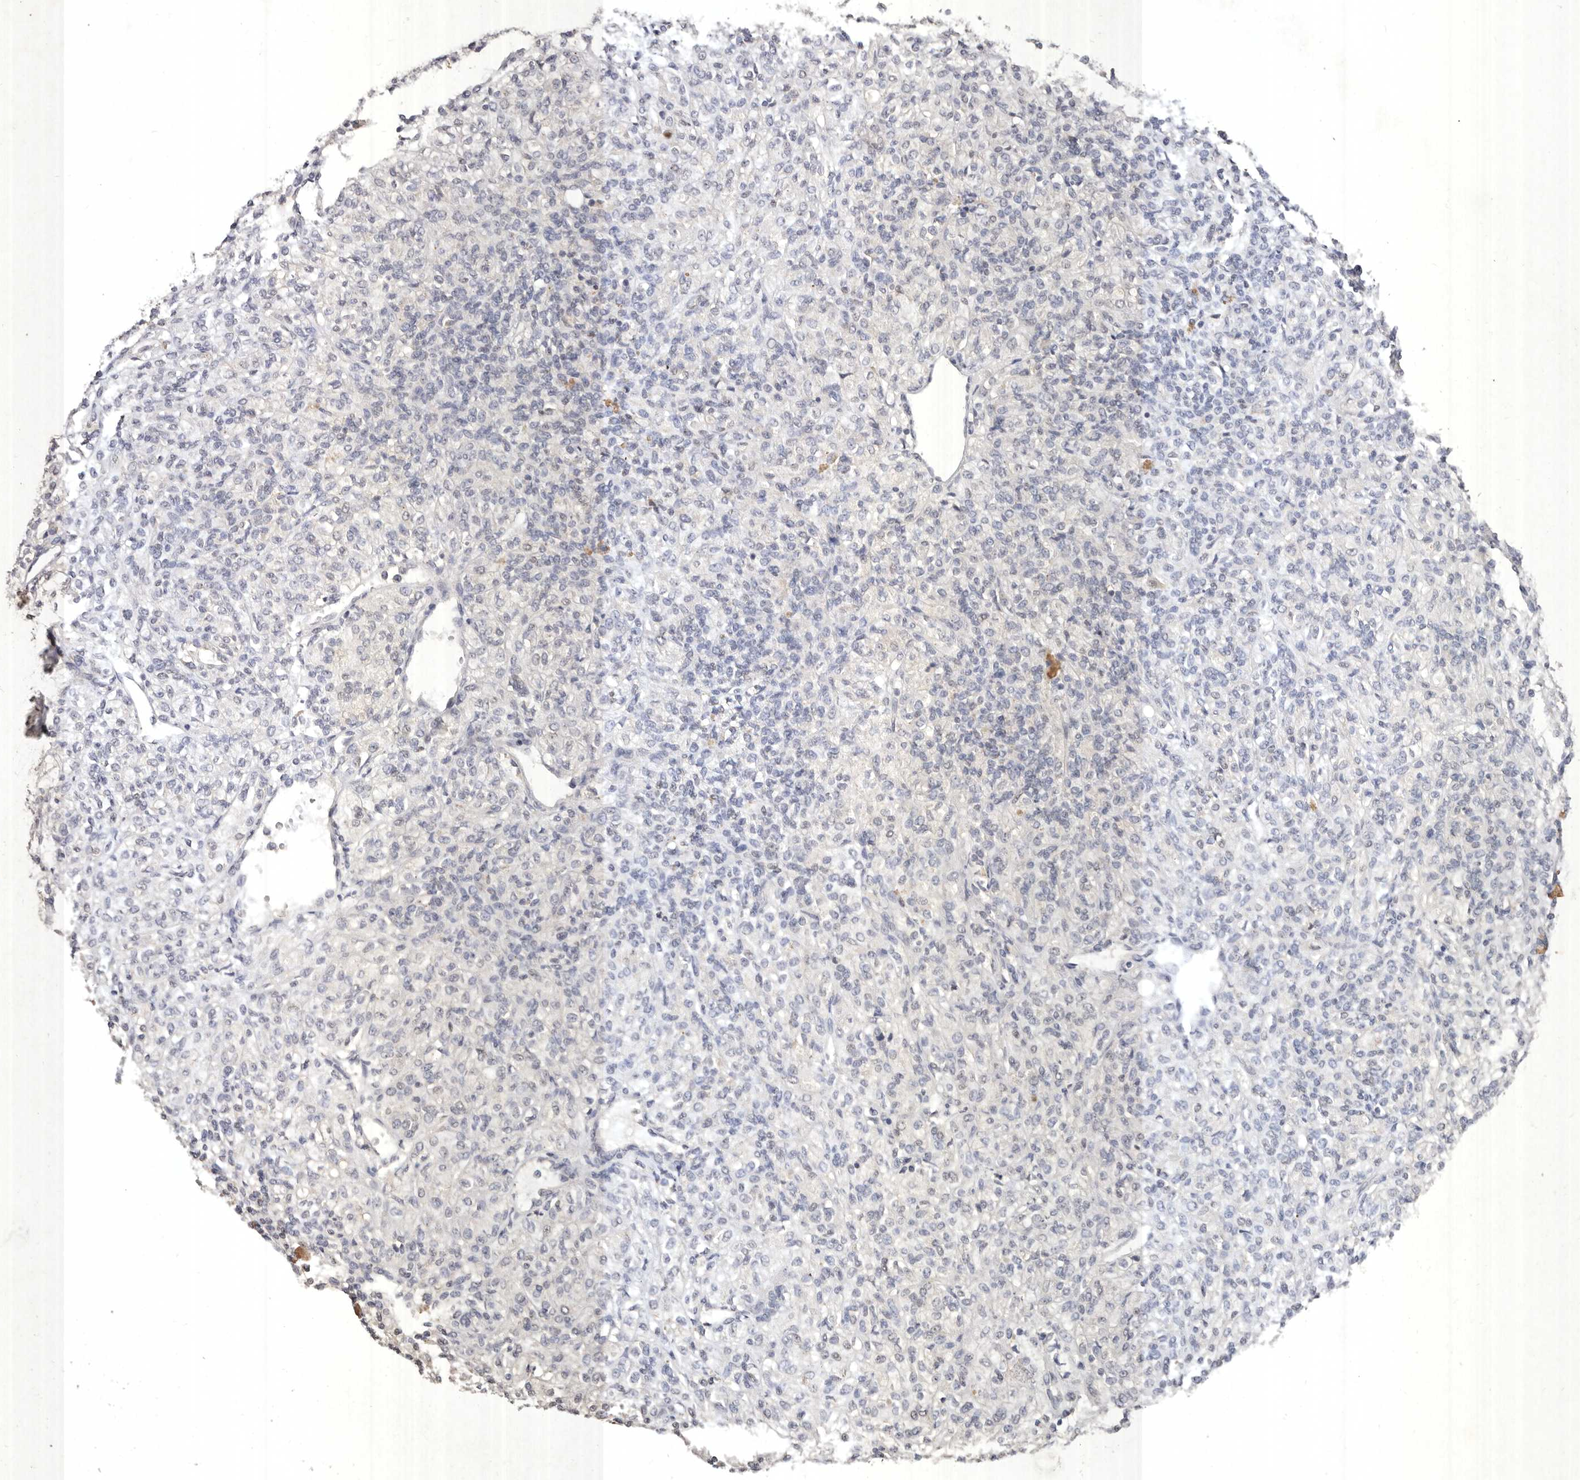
{"staining": {"intensity": "negative", "quantity": "none", "location": "none"}, "tissue": "renal cancer", "cell_type": "Tumor cells", "image_type": "cancer", "snomed": [{"axis": "morphology", "description": "Adenocarcinoma, NOS"}, {"axis": "topography", "description": "Kidney"}], "caption": "IHC of human adenocarcinoma (renal) reveals no staining in tumor cells.", "gene": "EDEM1", "patient": {"sex": "male", "age": 77}}